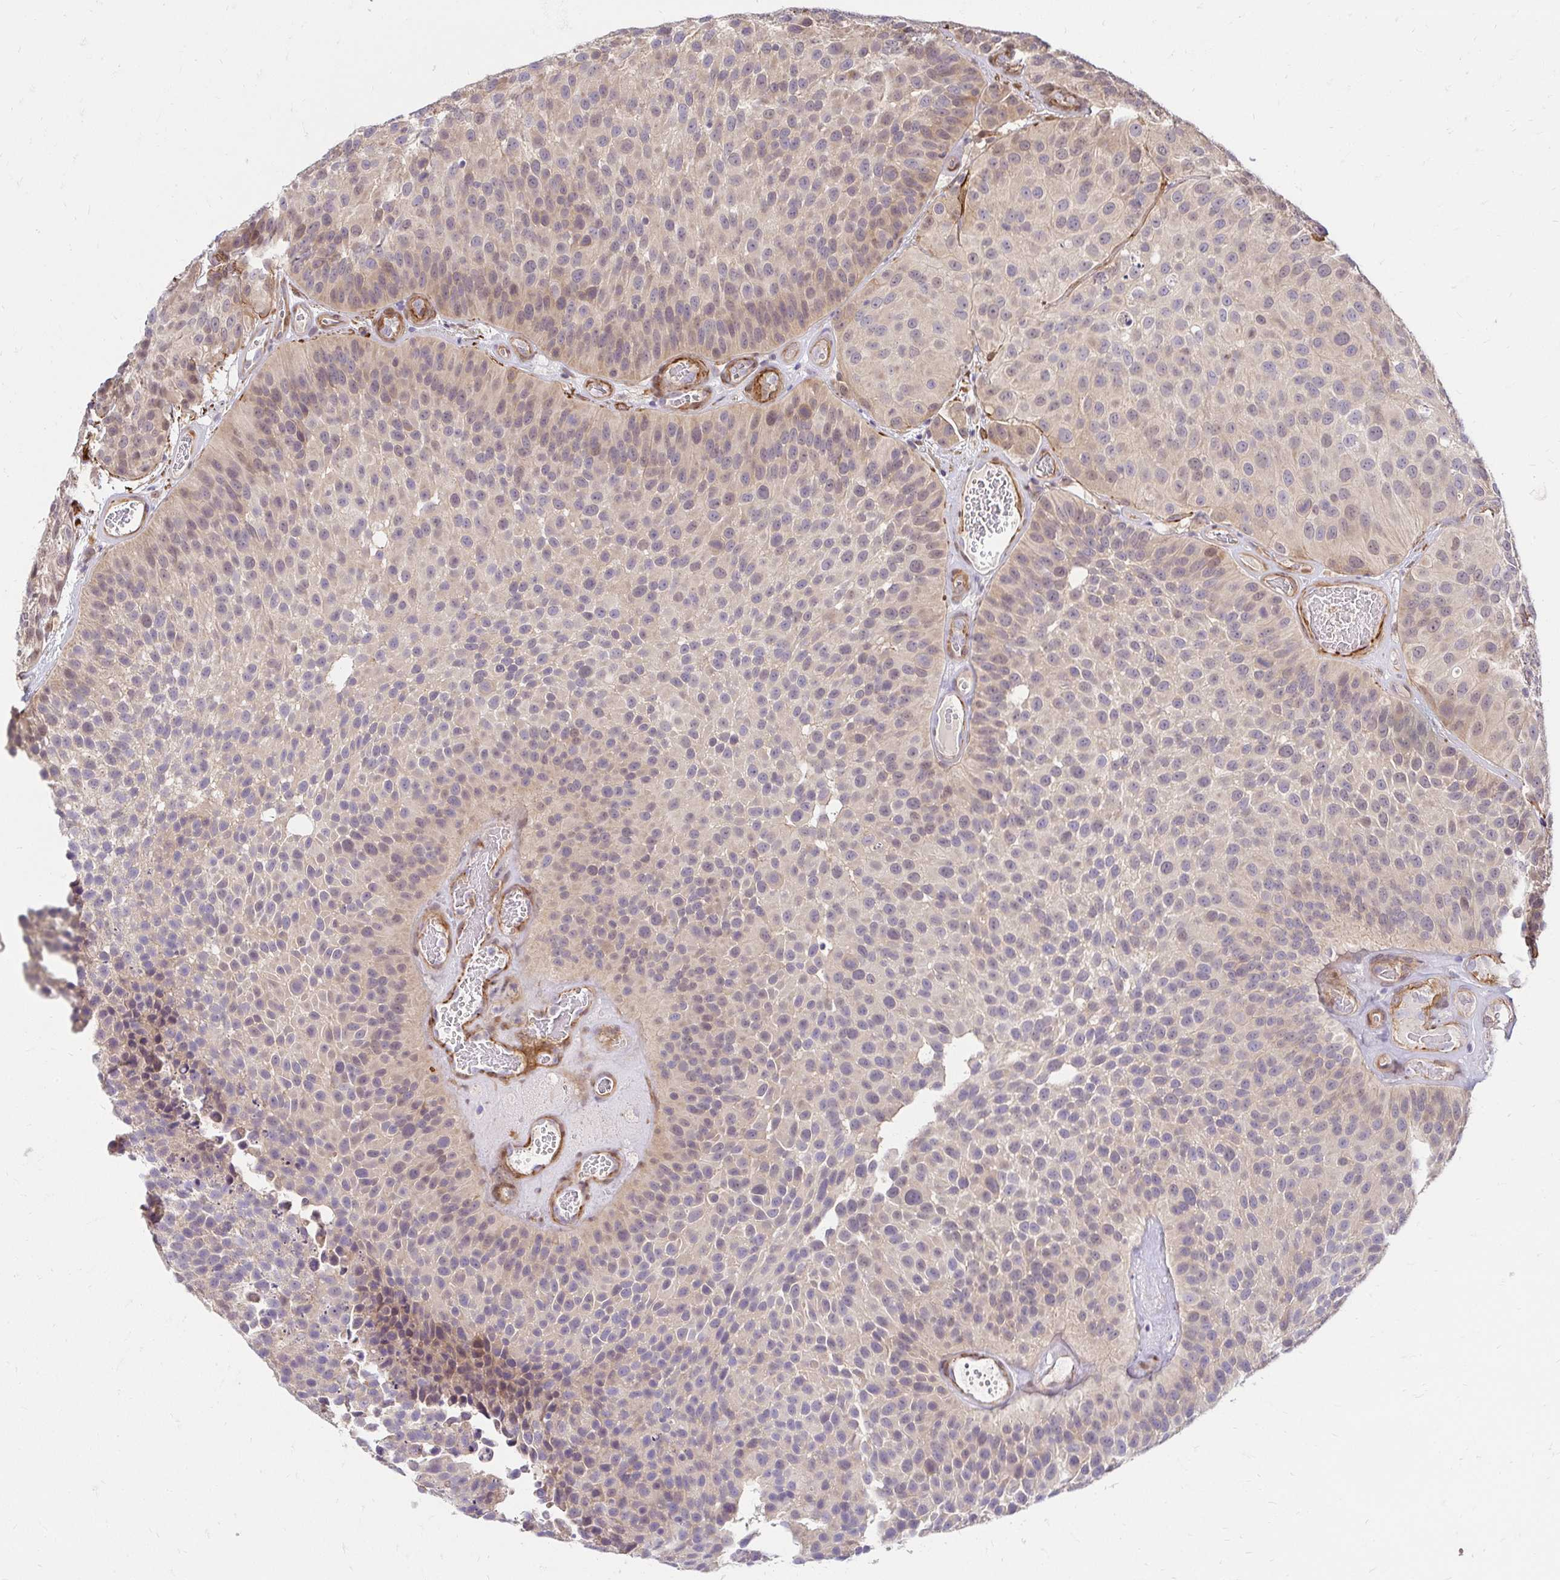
{"staining": {"intensity": "weak", "quantity": "25%-75%", "location": "cytoplasmic/membranous,nuclear"}, "tissue": "urothelial cancer", "cell_type": "Tumor cells", "image_type": "cancer", "snomed": [{"axis": "morphology", "description": "Urothelial carcinoma, Low grade"}, {"axis": "topography", "description": "Urinary bladder"}], "caption": "IHC of human urothelial carcinoma (low-grade) demonstrates low levels of weak cytoplasmic/membranous and nuclear positivity in approximately 25%-75% of tumor cells.", "gene": "YAP1", "patient": {"sex": "male", "age": 76}}